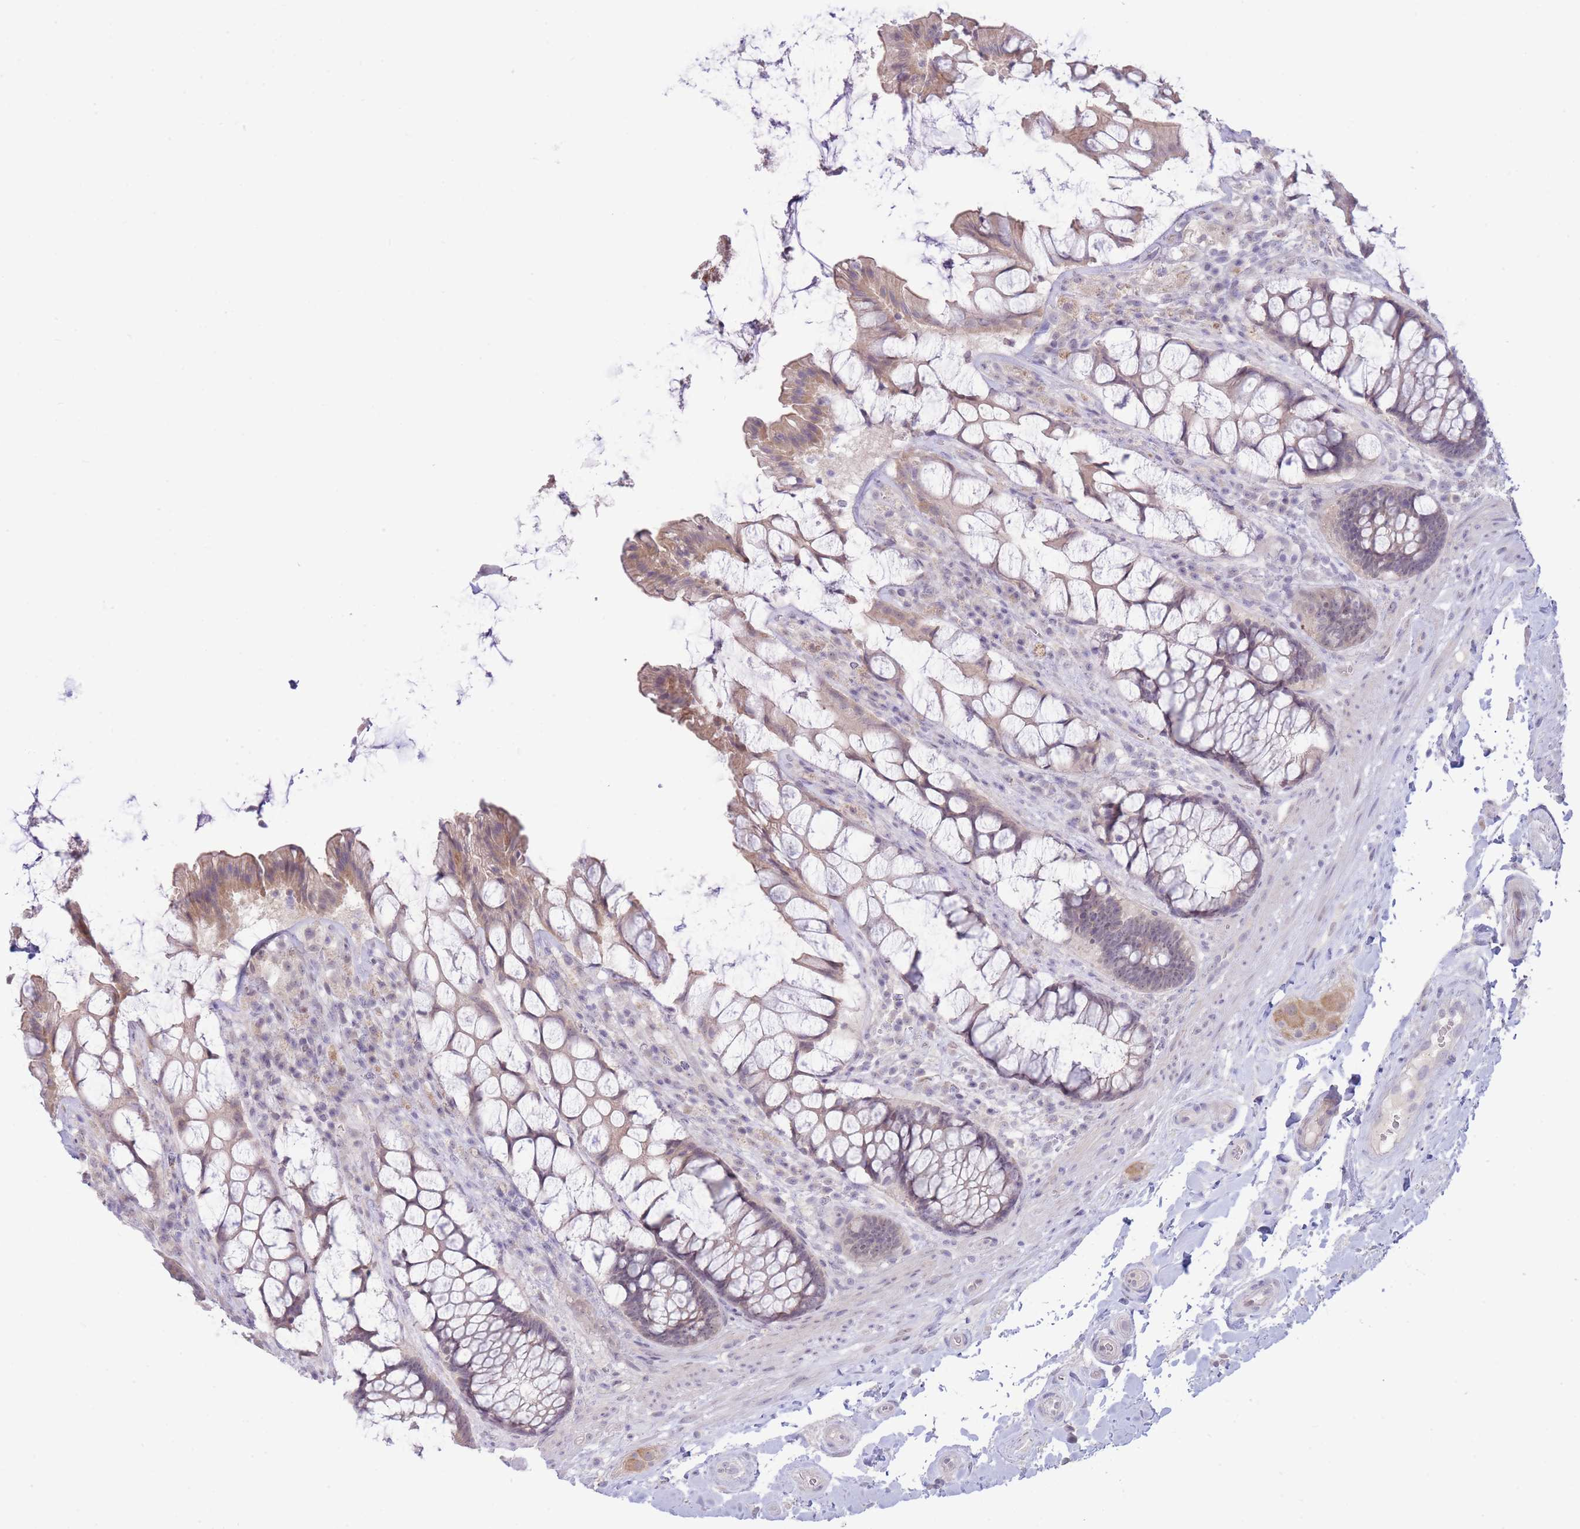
{"staining": {"intensity": "moderate", "quantity": "<25%", "location": "cytoplasmic/membranous"}, "tissue": "rectum", "cell_type": "Glandular cells", "image_type": "normal", "snomed": [{"axis": "morphology", "description": "Normal tissue, NOS"}, {"axis": "topography", "description": "Rectum"}], "caption": "Immunohistochemistry (IHC) of benign human rectum shows low levels of moderate cytoplasmic/membranous positivity in about <25% of glandular cells. Using DAB (3,3'-diaminobenzidine) (brown) and hematoxylin (blue) stains, captured at high magnification using brightfield microscopy.", "gene": "FBXO46", "patient": {"sex": "female", "age": 58}}